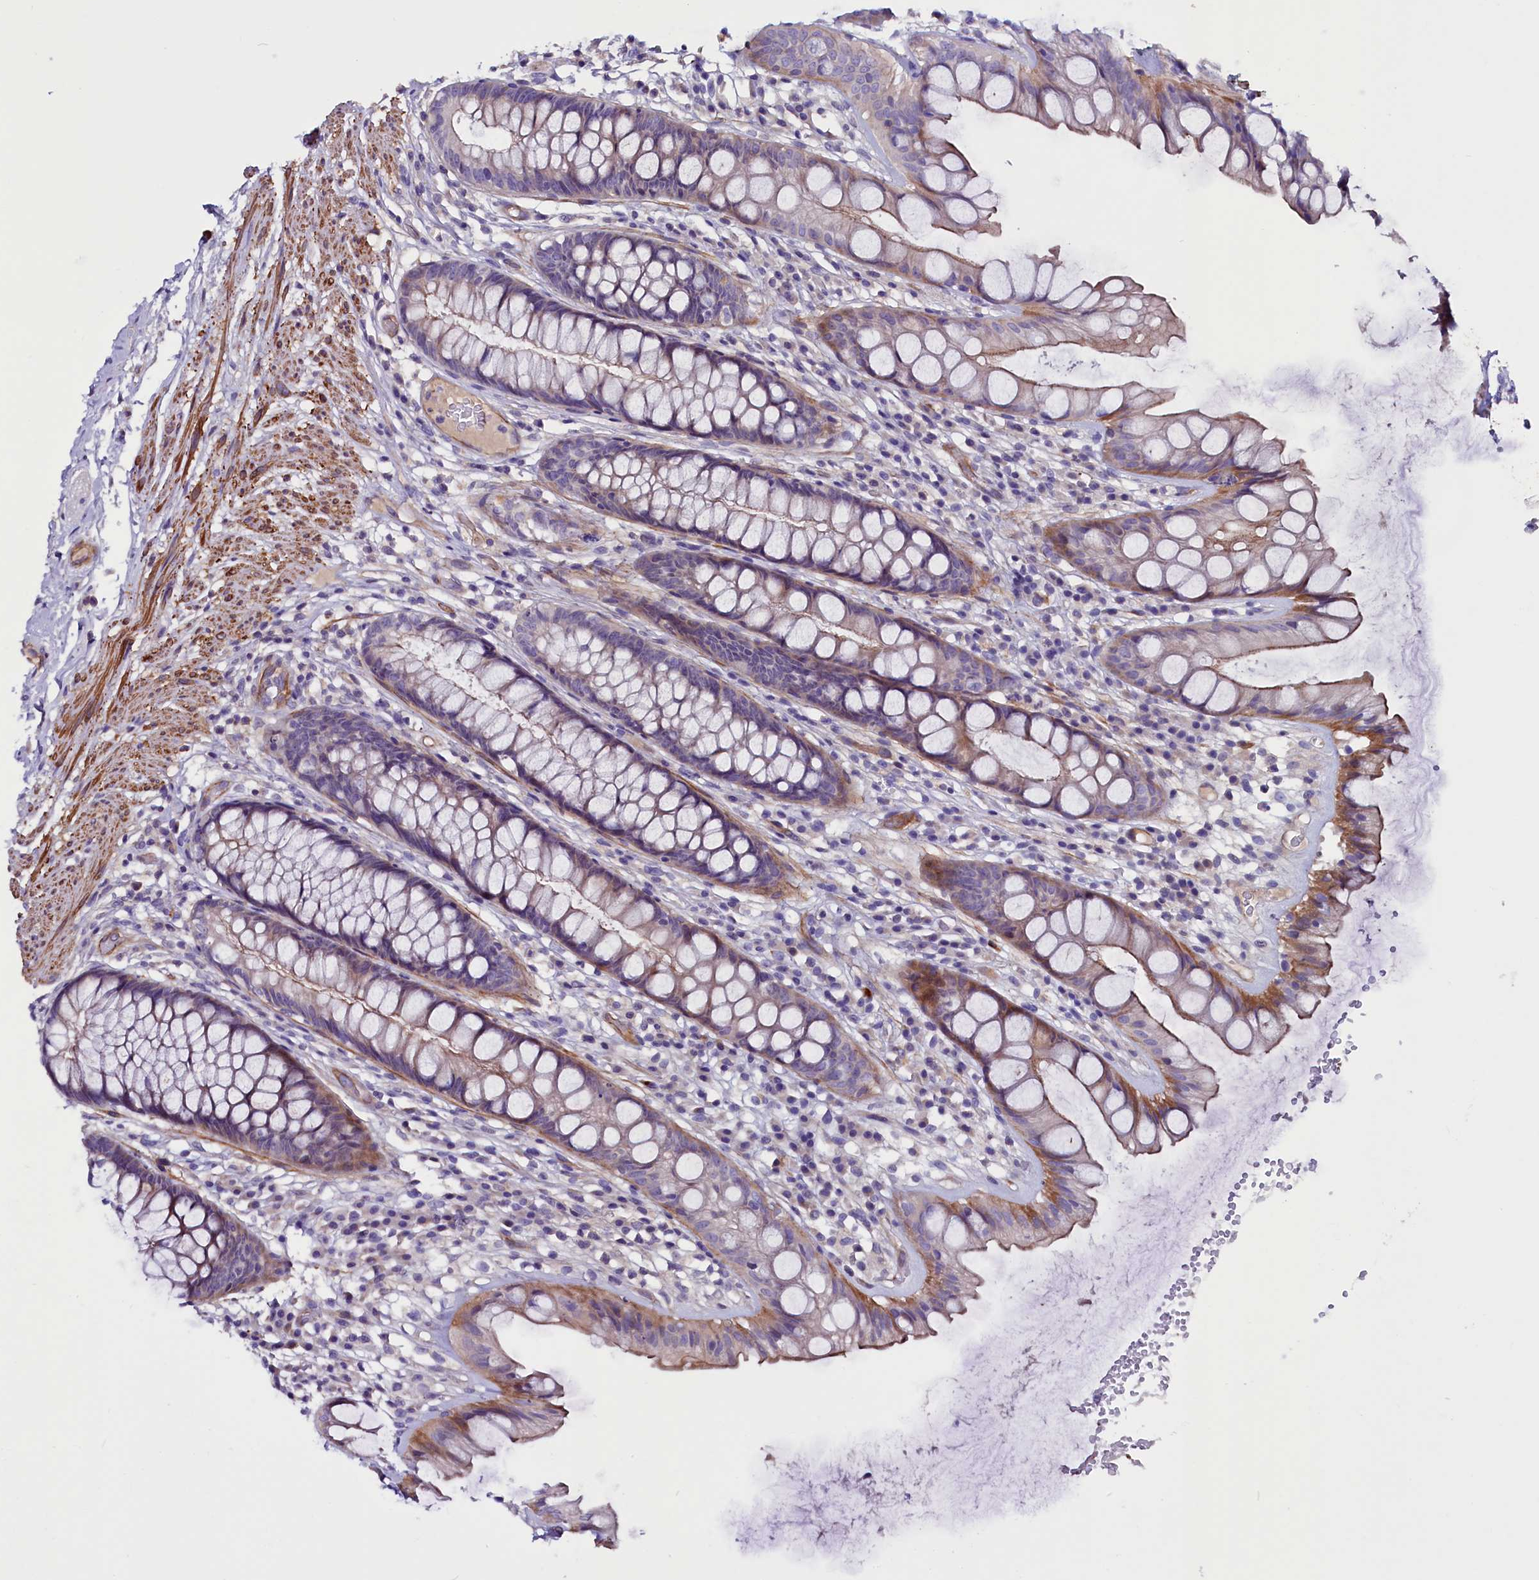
{"staining": {"intensity": "moderate", "quantity": "<25%", "location": "cytoplasmic/membranous"}, "tissue": "rectum", "cell_type": "Glandular cells", "image_type": "normal", "snomed": [{"axis": "morphology", "description": "Normal tissue, NOS"}, {"axis": "topography", "description": "Rectum"}], "caption": "Brown immunohistochemical staining in unremarkable rectum demonstrates moderate cytoplasmic/membranous staining in approximately <25% of glandular cells. The staining was performed using DAB (3,3'-diaminobenzidine), with brown indicating positive protein expression. Nuclei are stained blue with hematoxylin.", "gene": "ZNF749", "patient": {"sex": "male", "age": 74}}